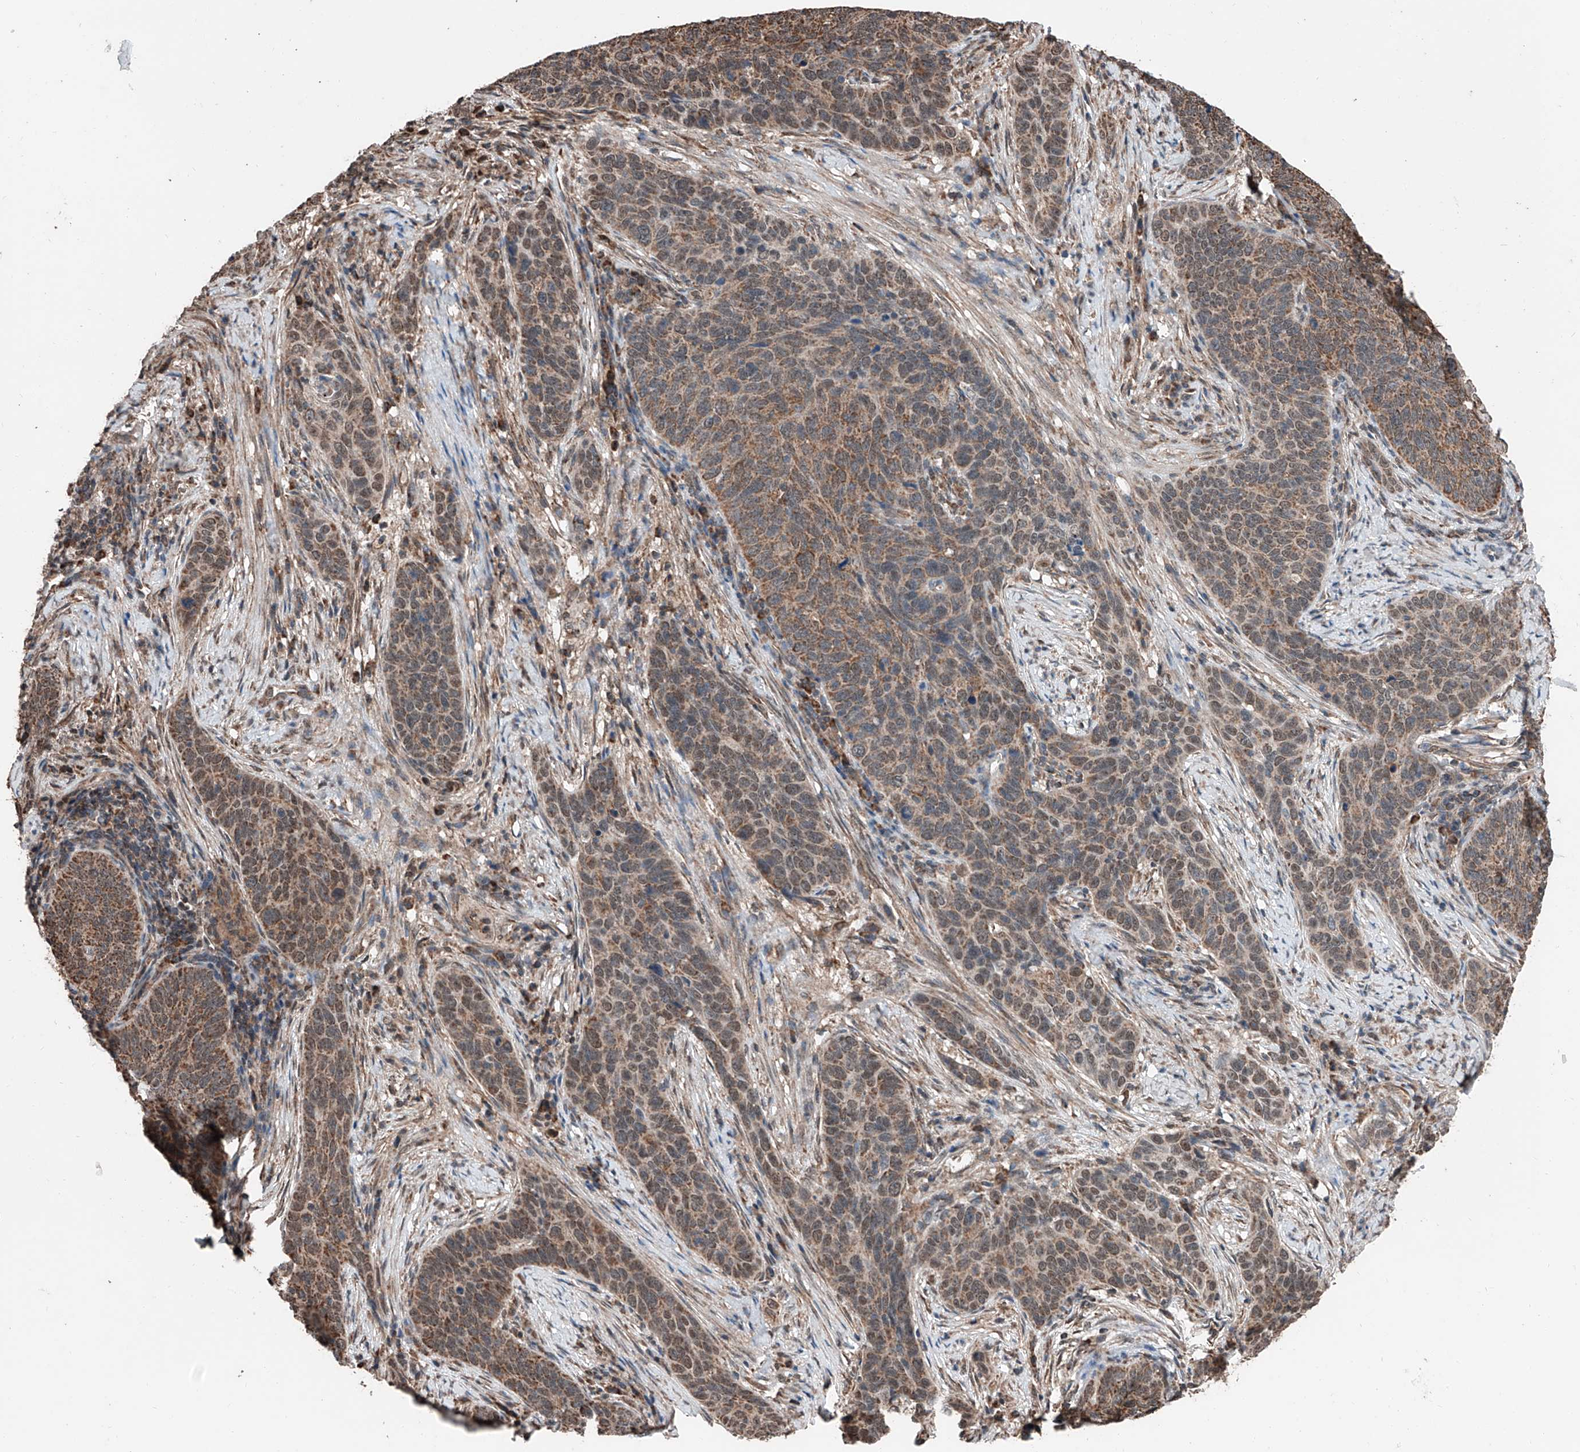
{"staining": {"intensity": "moderate", "quantity": ">75%", "location": "cytoplasmic/membranous"}, "tissue": "cervical cancer", "cell_type": "Tumor cells", "image_type": "cancer", "snomed": [{"axis": "morphology", "description": "Squamous cell carcinoma, NOS"}, {"axis": "topography", "description": "Cervix"}], "caption": "Moderate cytoplasmic/membranous positivity is appreciated in approximately >75% of tumor cells in cervical squamous cell carcinoma.", "gene": "ZNF445", "patient": {"sex": "female", "age": 60}}